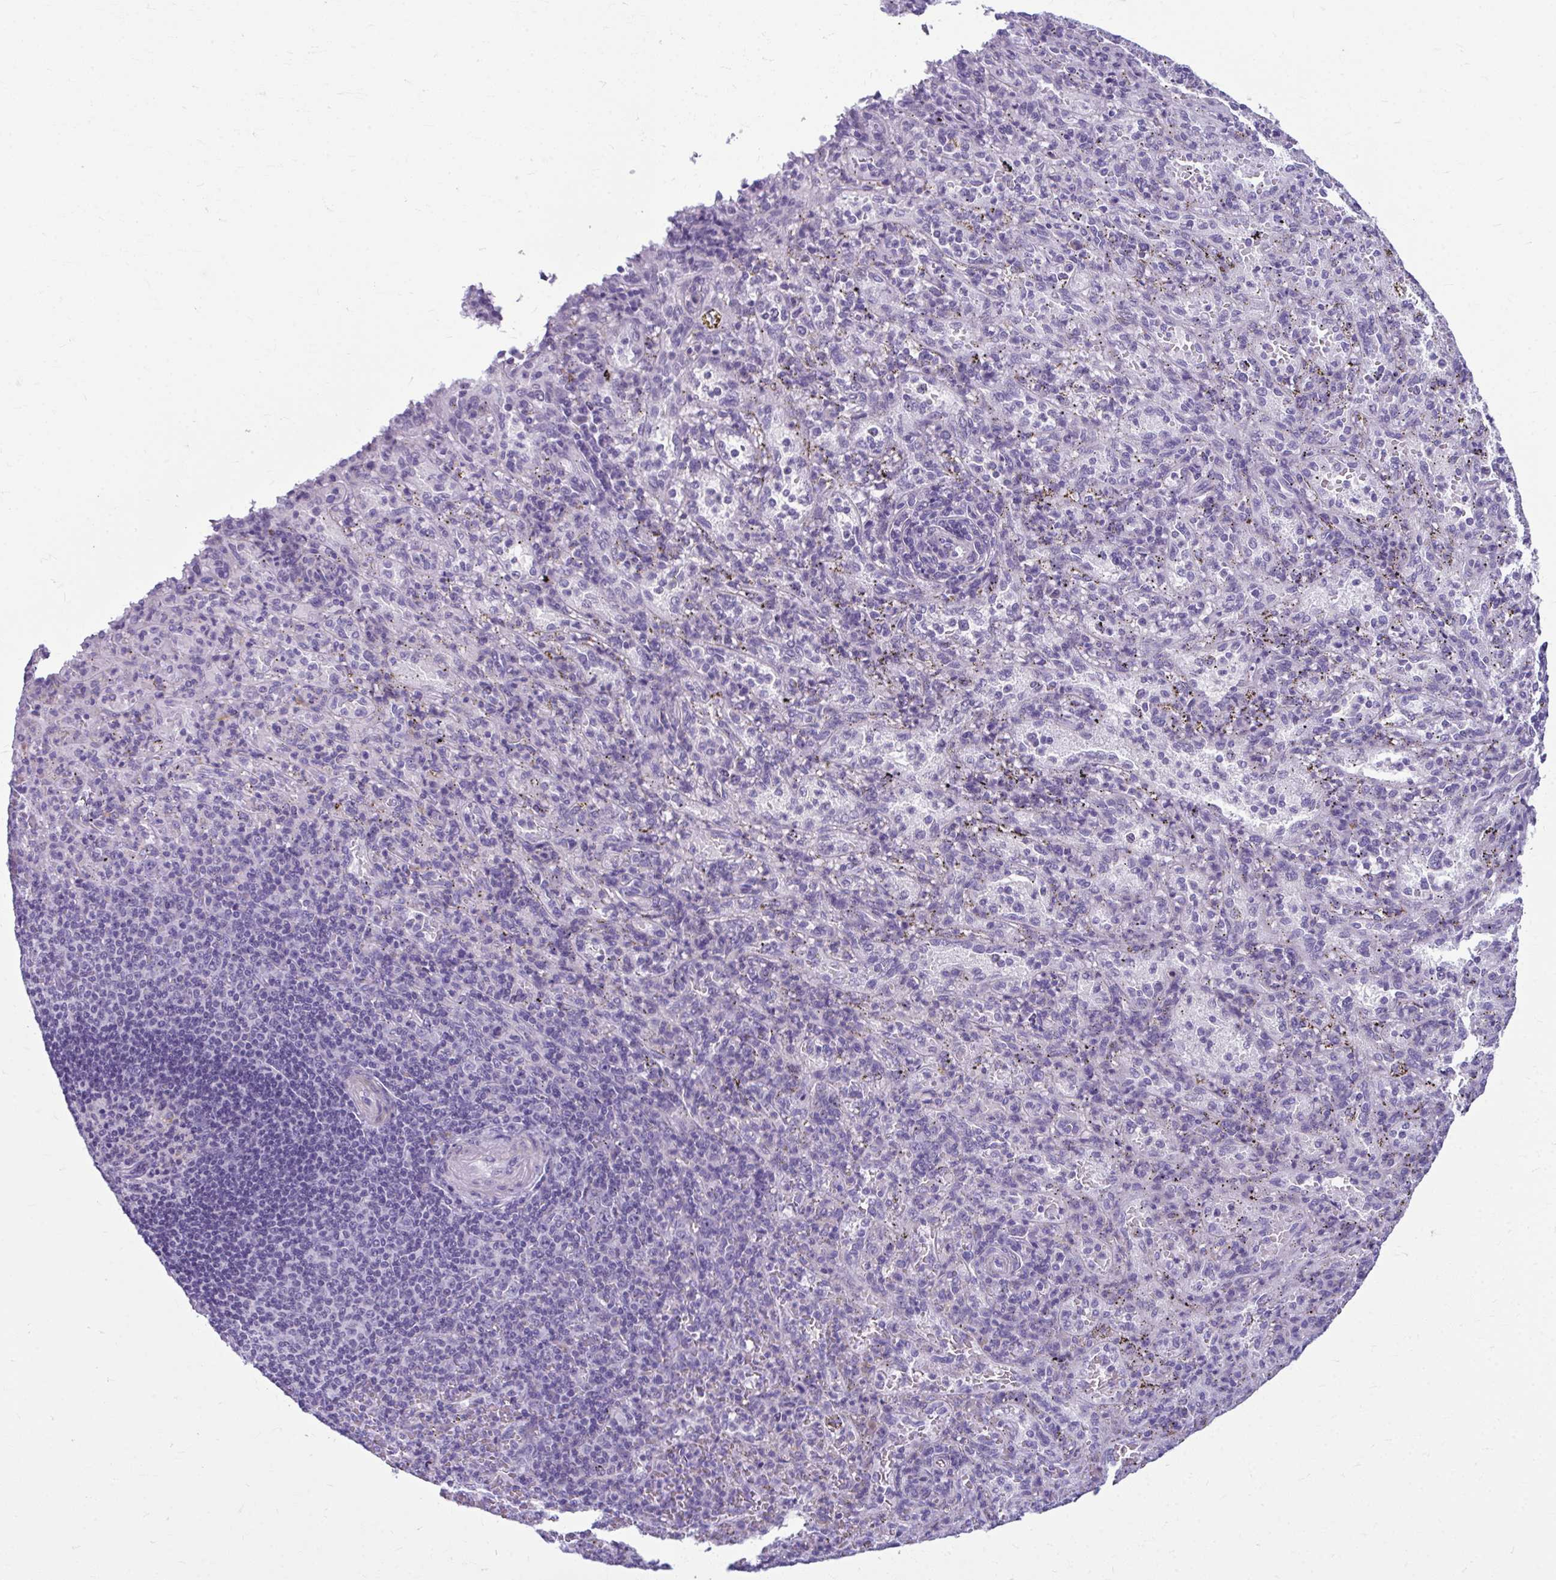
{"staining": {"intensity": "negative", "quantity": "none", "location": "none"}, "tissue": "spleen", "cell_type": "Cells in red pulp", "image_type": "normal", "snomed": [{"axis": "morphology", "description": "Normal tissue, NOS"}, {"axis": "topography", "description": "Spleen"}], "caption": "Normal spleen was stained to show a protein in brown. There is no significant staining in cells in red pulp.", "gene": "SERPINI1", "patient": {"sex": "male", "age": 57}}